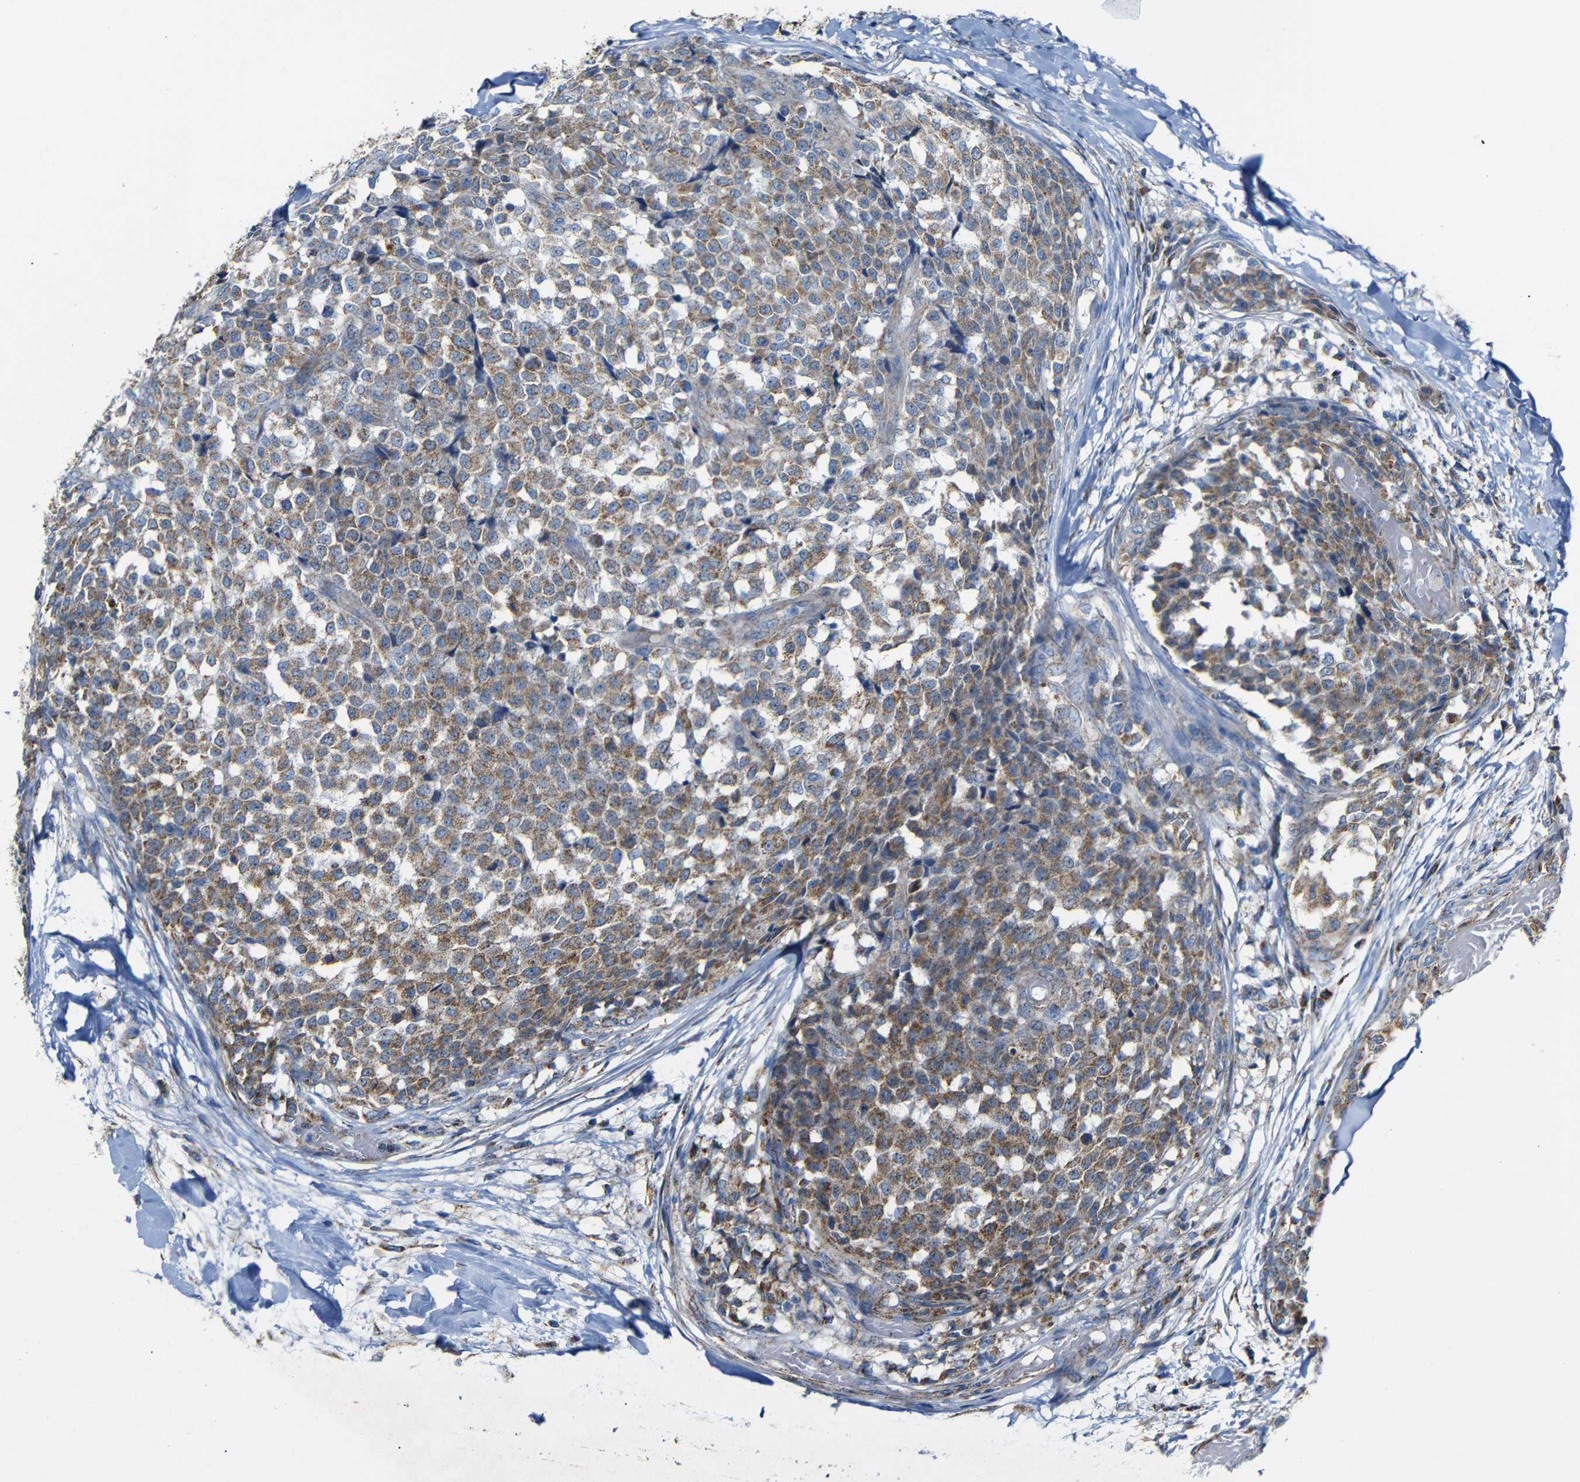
{"staining": {"intensity": "moderate", "quantity": ">75%", "location": "cytoplasmic/membranous"}, "tissue": "testis cancer", "cell_type": "Tumor cells", "image_type": "cancer", "snomed": [{"axis": "morphology", "description": "Seminoma, NOS"}, {"axis": "topography", "description": "Testis"}], "caption": "Protein staining exhibits moderate cytoplasmic/membranous staining in about >75% of tumor cells in testis cancer.", "gene": "FAM171B", "patient": {"sex": "male", "age": 59}}